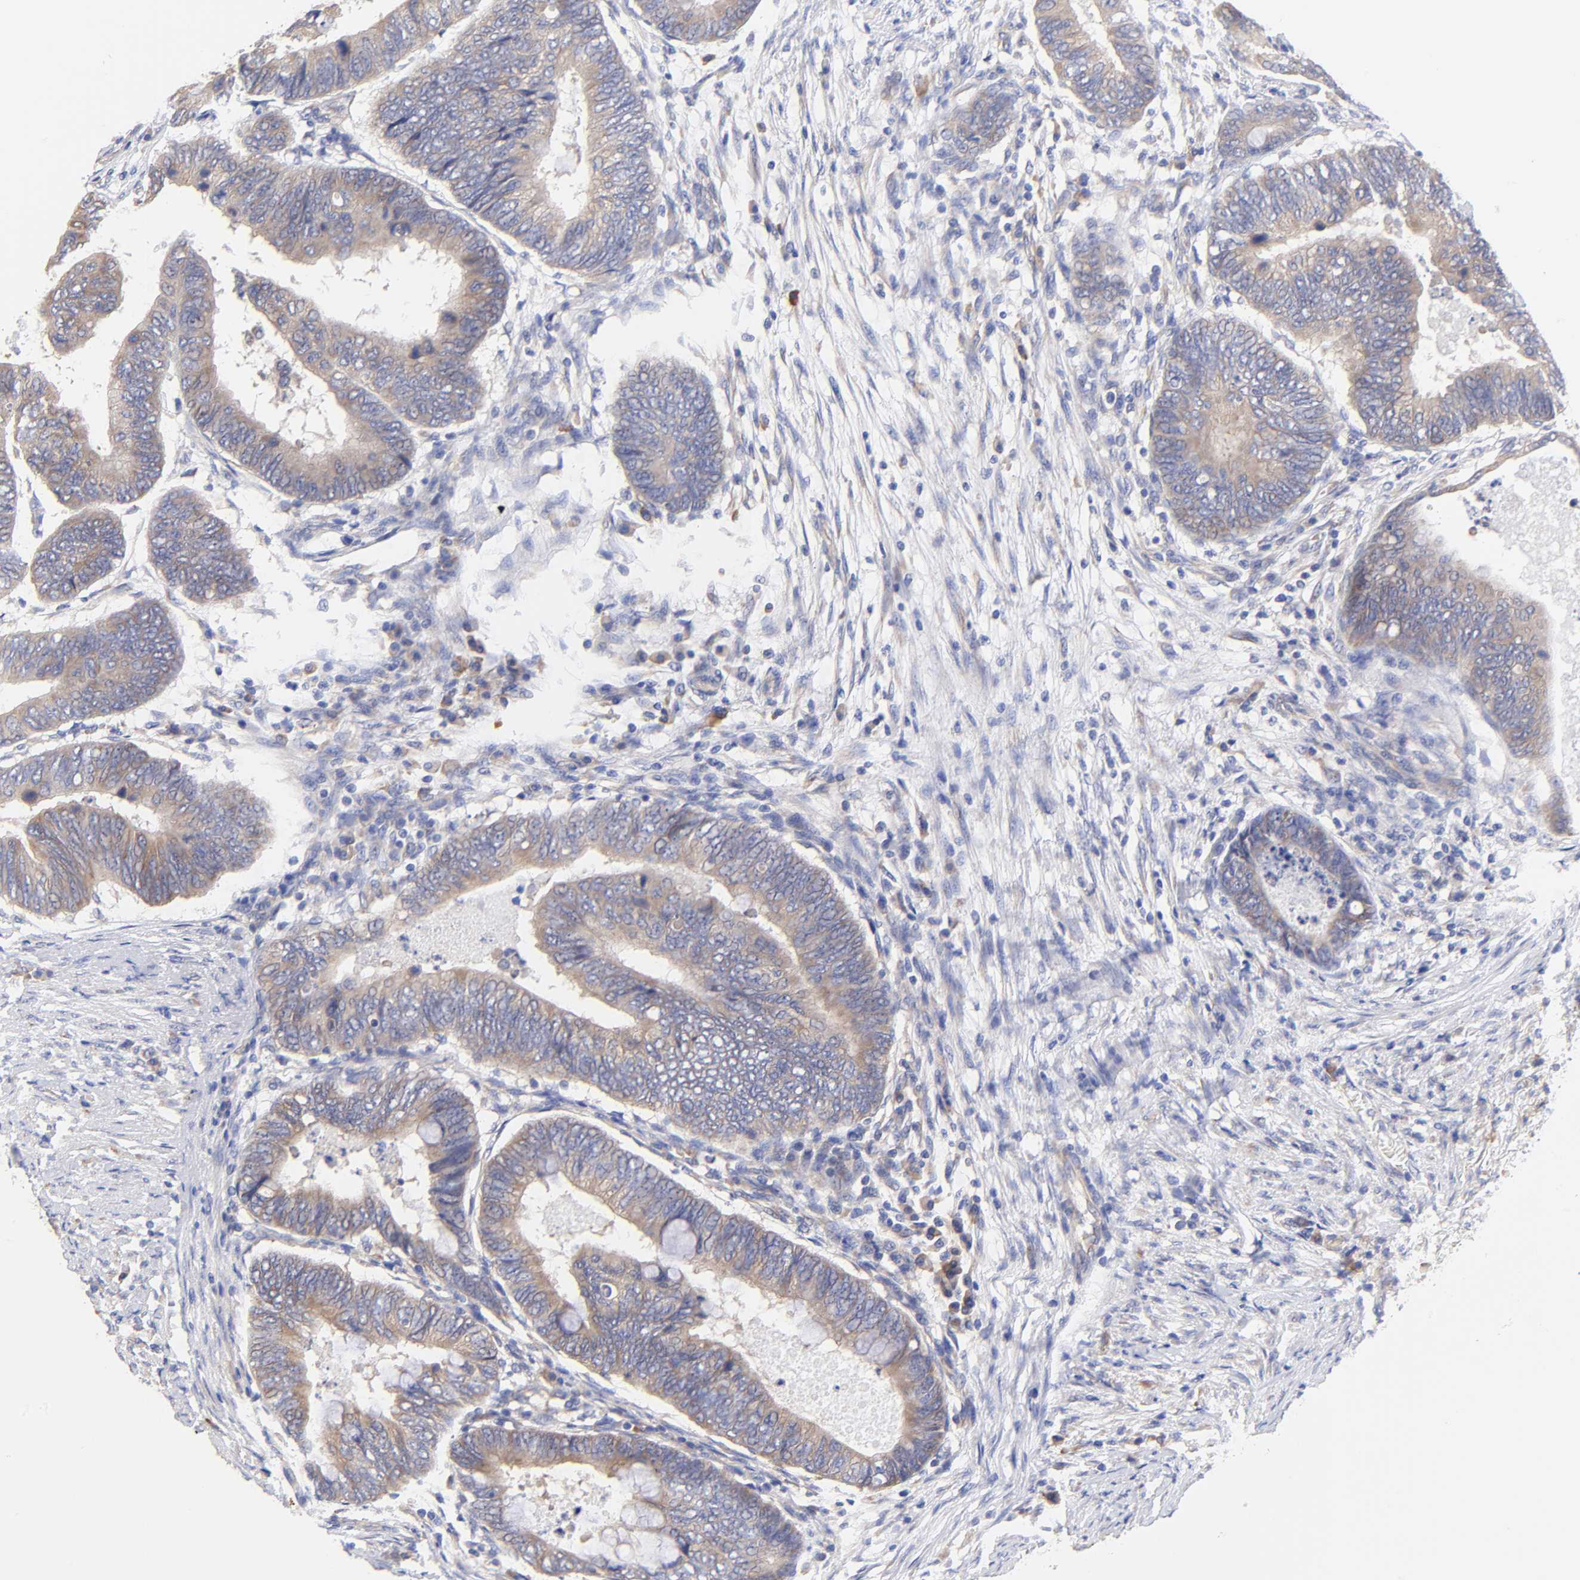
{"staining": {"intensity": "weak", "quantity": ">75%", "location": "cytoplasmic/membranous"}, "tissue": "colorectal cancer", "cell_type": "Tumor cells", "image_type": "cancer", "snomed": [{"axis": "morphology", "description": "Normal tissue, NOS"}, {"axis": "morphology", "description": "Adenocarcinoma, NOS"}, {"axis": "topography", "description": "Rectum"}, {"axis": "topography", "description": "Peripheral nerve tissue"}], "caption": "Weak cytoplasmic/membranous staining for a protein is present in about >75% of tumor cells of colorectal cancer using immunohistochemistry (IHC).", "gene": "TNFRSF13C", "patient": {"sex": "male", "age": 92}}